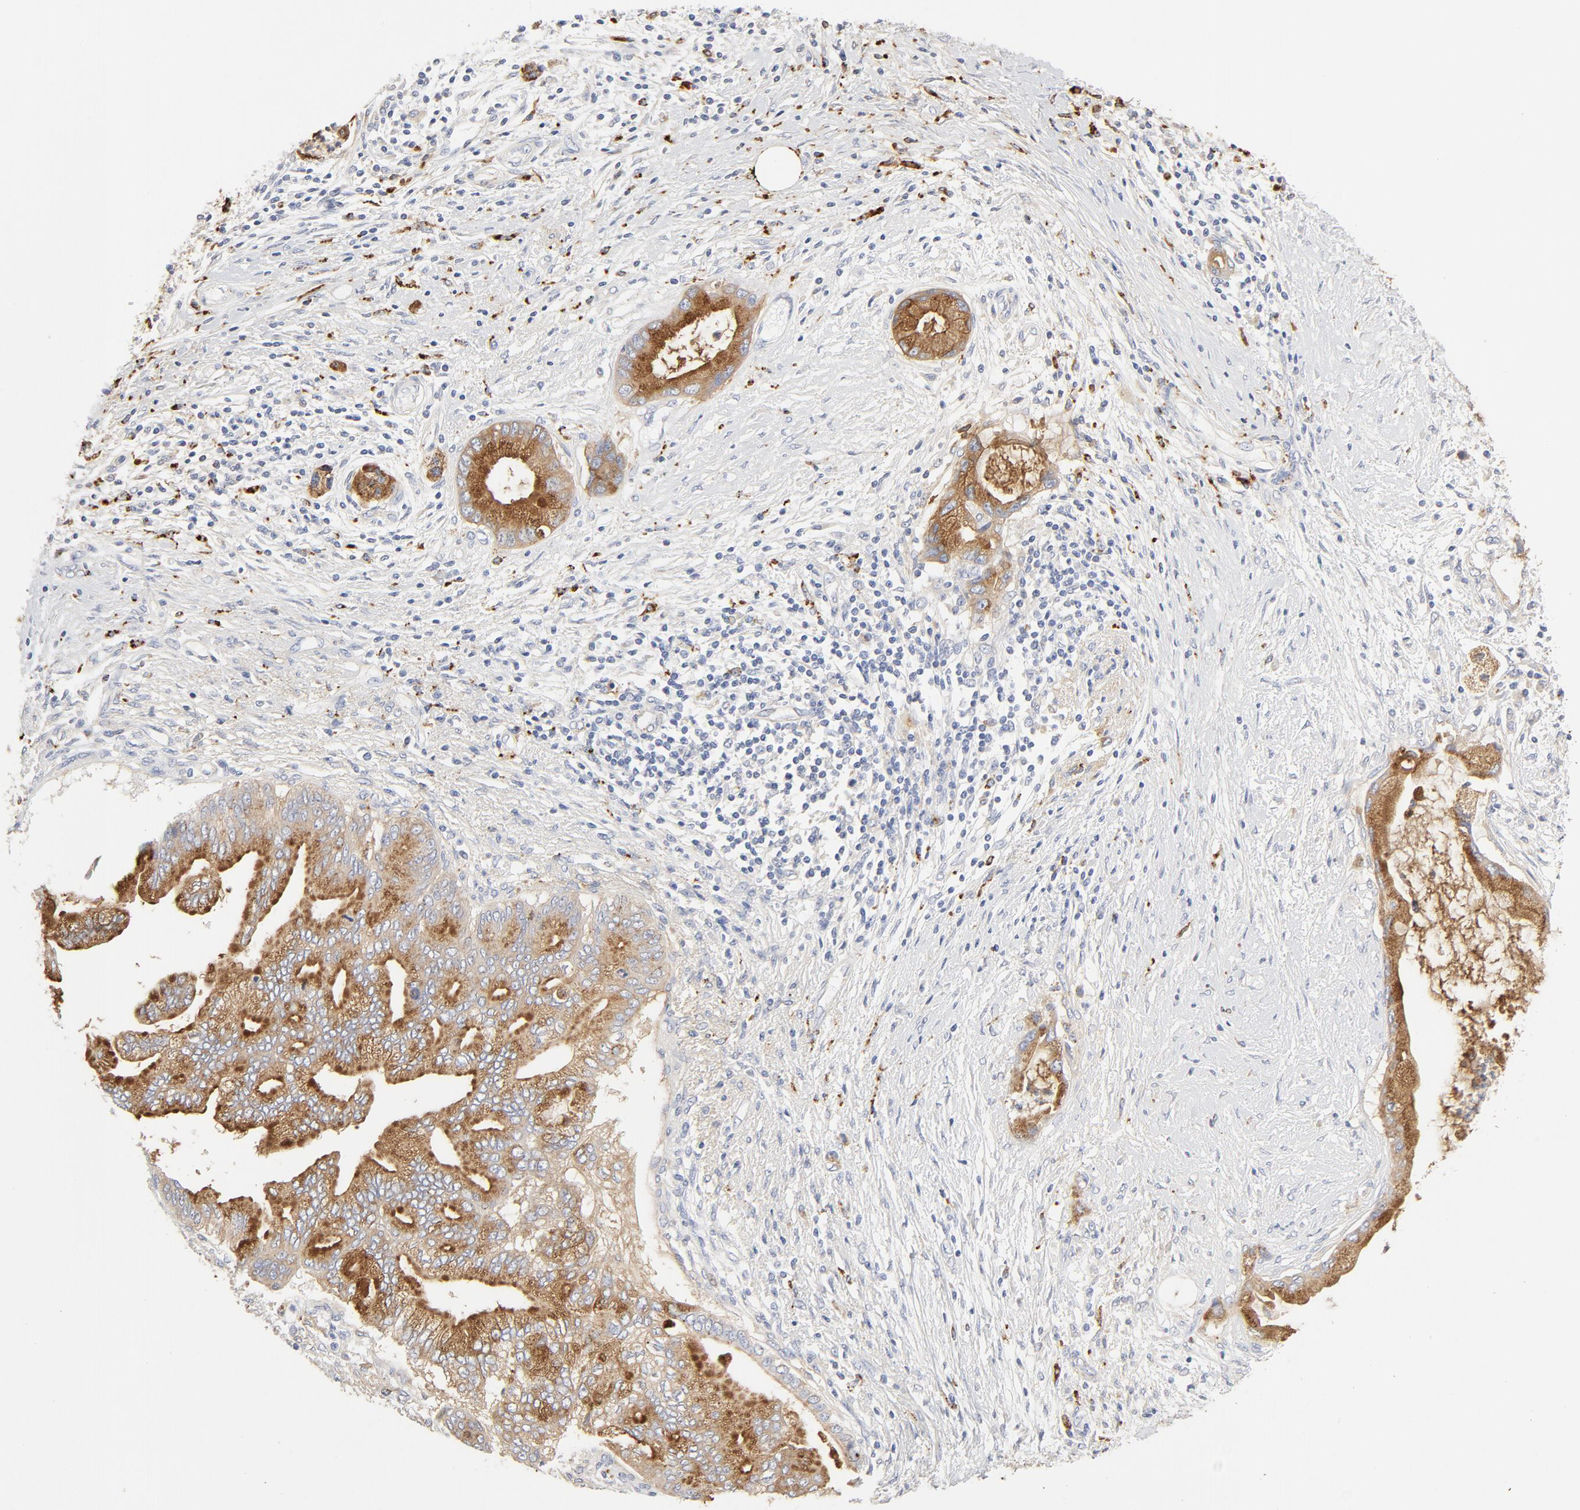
{"staining": {"intensity": "strong", "quantity": "25%-75%", "location": "cytoplasmic/membranous"}, "tissue": "pancreatic cancer", "cell_type": "Tumor cells", "image_type": "cancer", "snomed": [{"axis": "morphology", "description": "Adenocarcinoma, NOS"}, {"axis": "topography", "description": "Pancreas"}], "caption": "Adenocarcinoma (pancreatic) stained for a protein (brown) reveals strong cytoplasmic/membranous positive positivity in about 25%-75% of tumor cells.", "gene": "MAGEB17", "patient": {"sex": "female", "age": 59}}